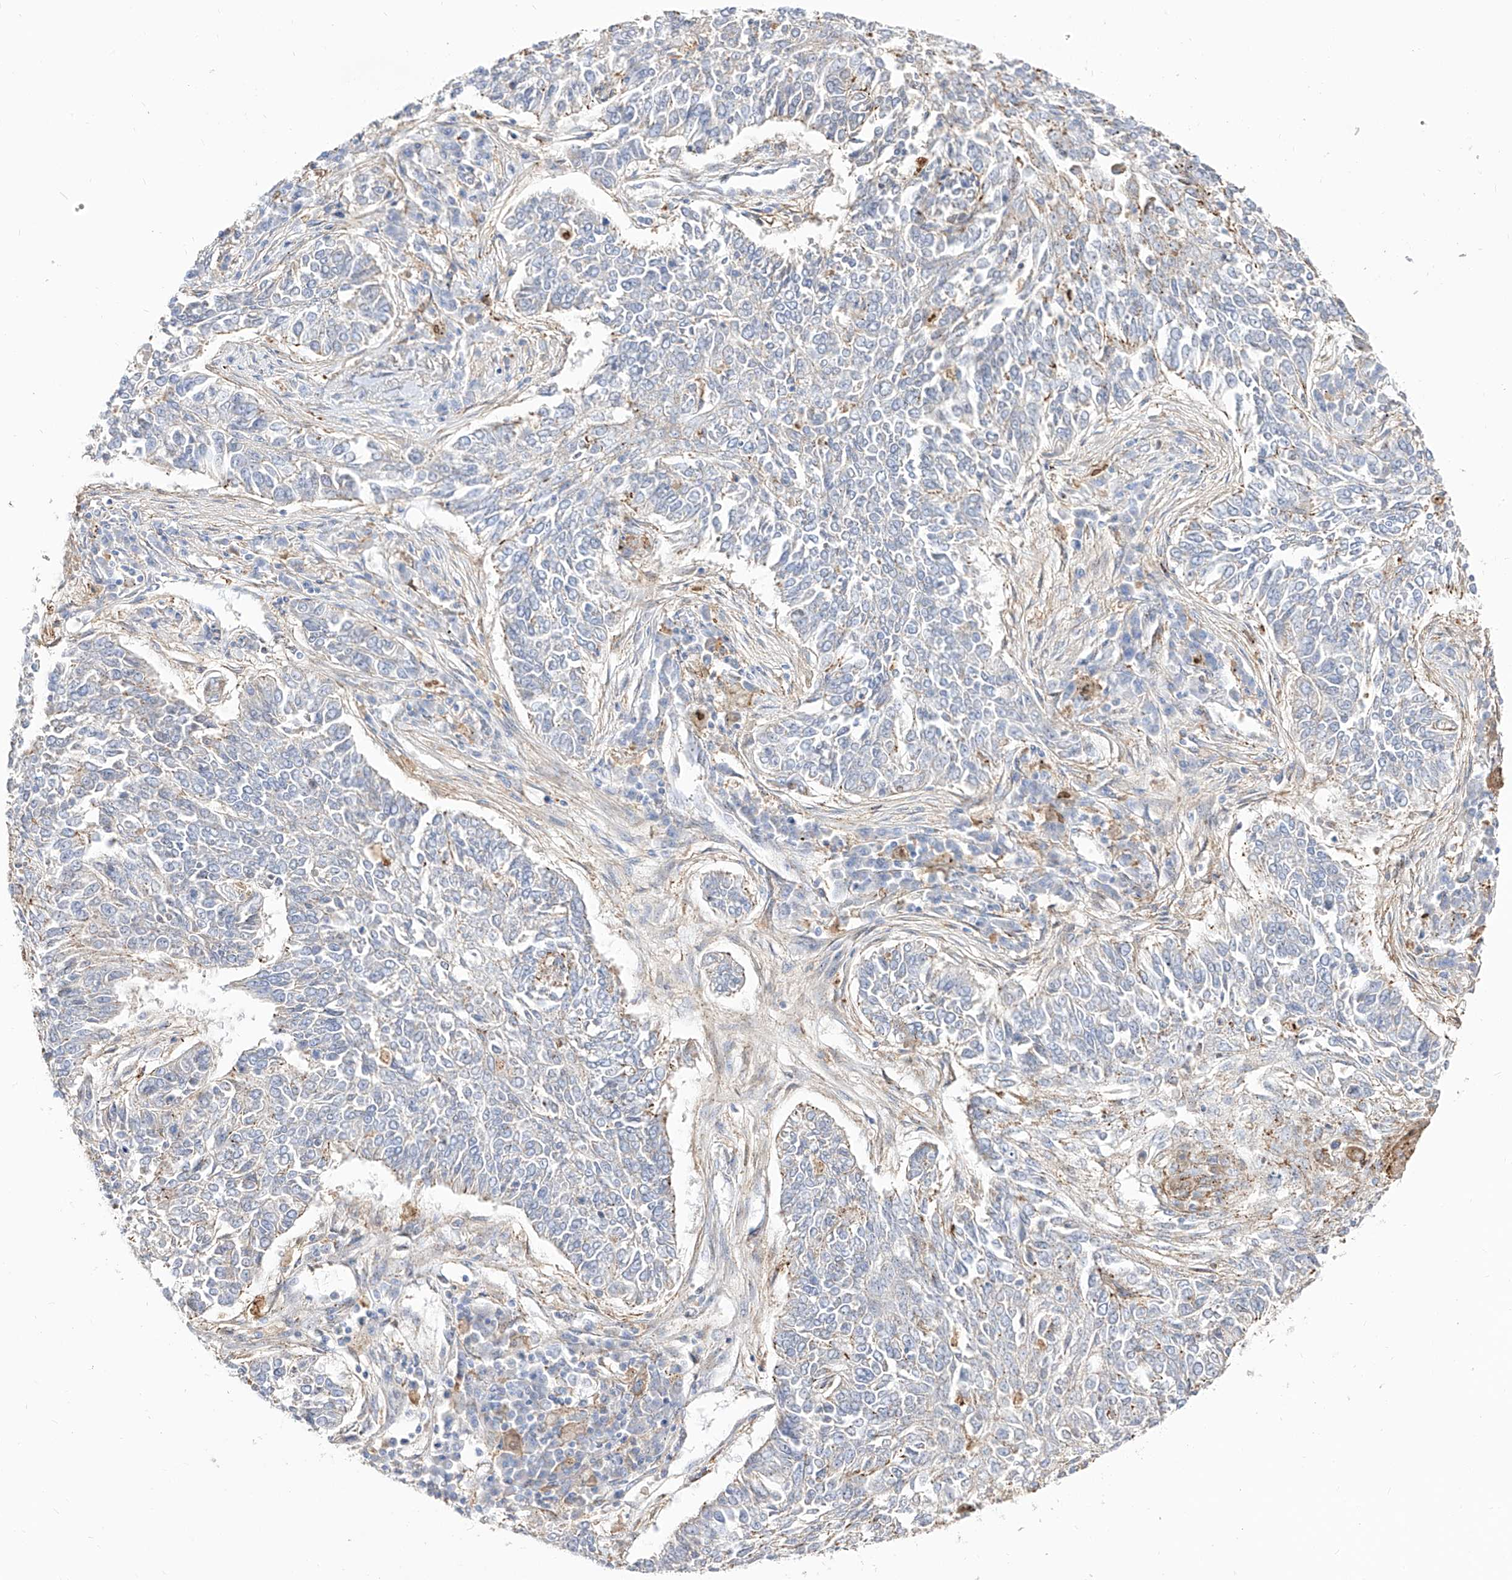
{"staining": {"intensity": "negative", "quantity": "none", "location": "none"}, "tissue": "lung cancer", "cell_type": "Tumor cells", "image_type": "cancer", "snomed": [{"axis": "morphology", "description": "Normal tissue, NOS"}, {"axis": "morphology", "description": "Squamous cell carcinoma, NOS"}, {"axis": "topography", "description": "Cartilage tissue"}, {"axis": "topography", "description": "Bronchus"}, {"axis": "topography", "description": "Lung"}], "caption": "A high-resolution histopathology image shows immunohistochemistry staining of lung cancer (squamous cell carcinoma), which shows no significant staining in tumor cells.", "gene": "ZGRF1", "patient": {"sex": "female", "age": 49}}